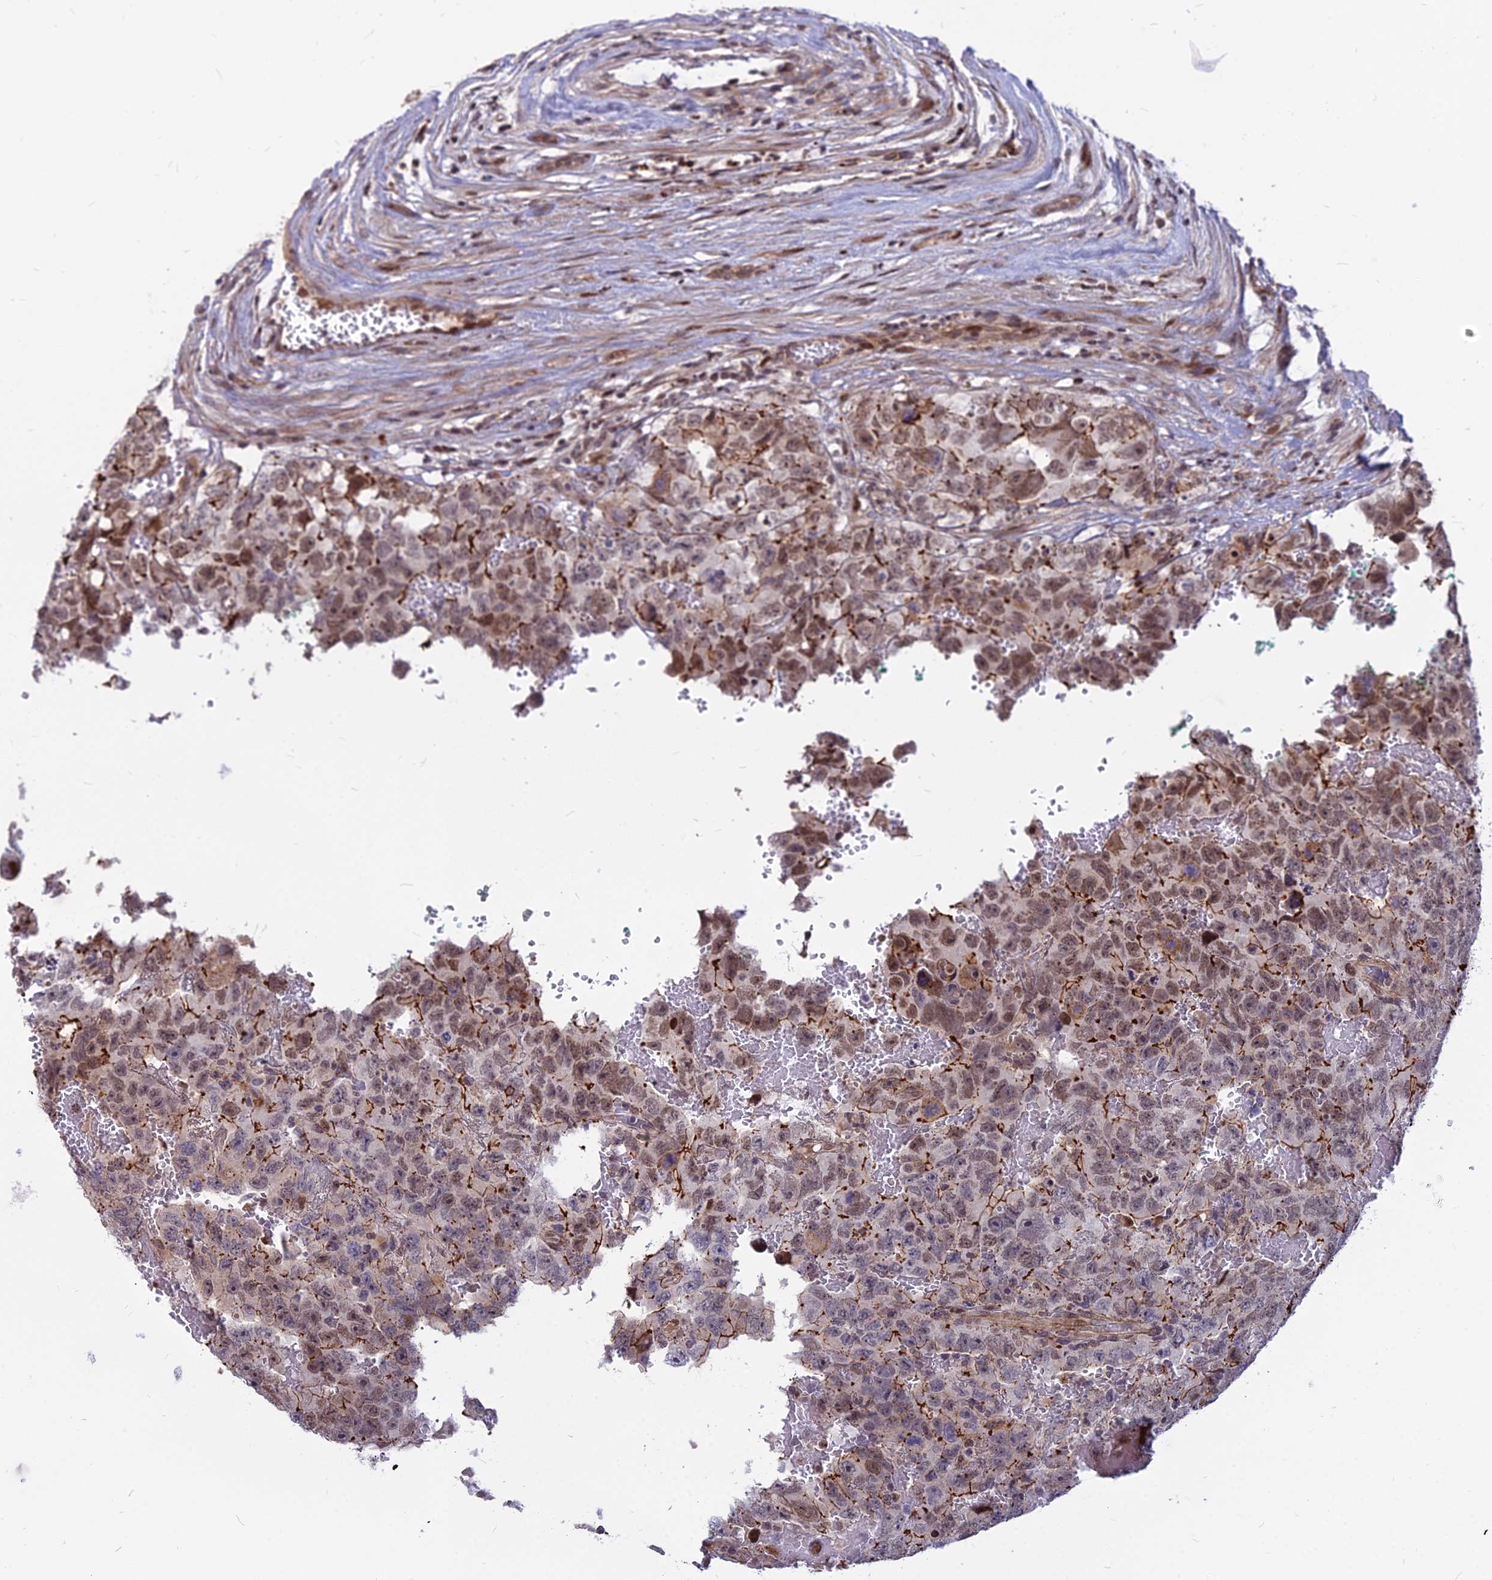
{"staining": {"intensity": "moderate", "quantity": "25%-75%", "location": "cytoplasmic/membranous,nuclear"}, "tissue": "testis cancer", "cell_type": "Tumor cells", "image_type": "cancer", "snomed": [{"axis": "morphology", "description": "Carcinoma, Embryonal, NOS"}, {"axis": "topography", "description": "Testis"}], "caption": "Immunohistochemical staining of embryonal carcinoma (testis) reveals moderate cytoplasmic/membranous and nuclear protein staining in about 25%-75% of tumor cells.", "gene": "GLYATL3", "patient": {"sex": "male", "age": 45}}